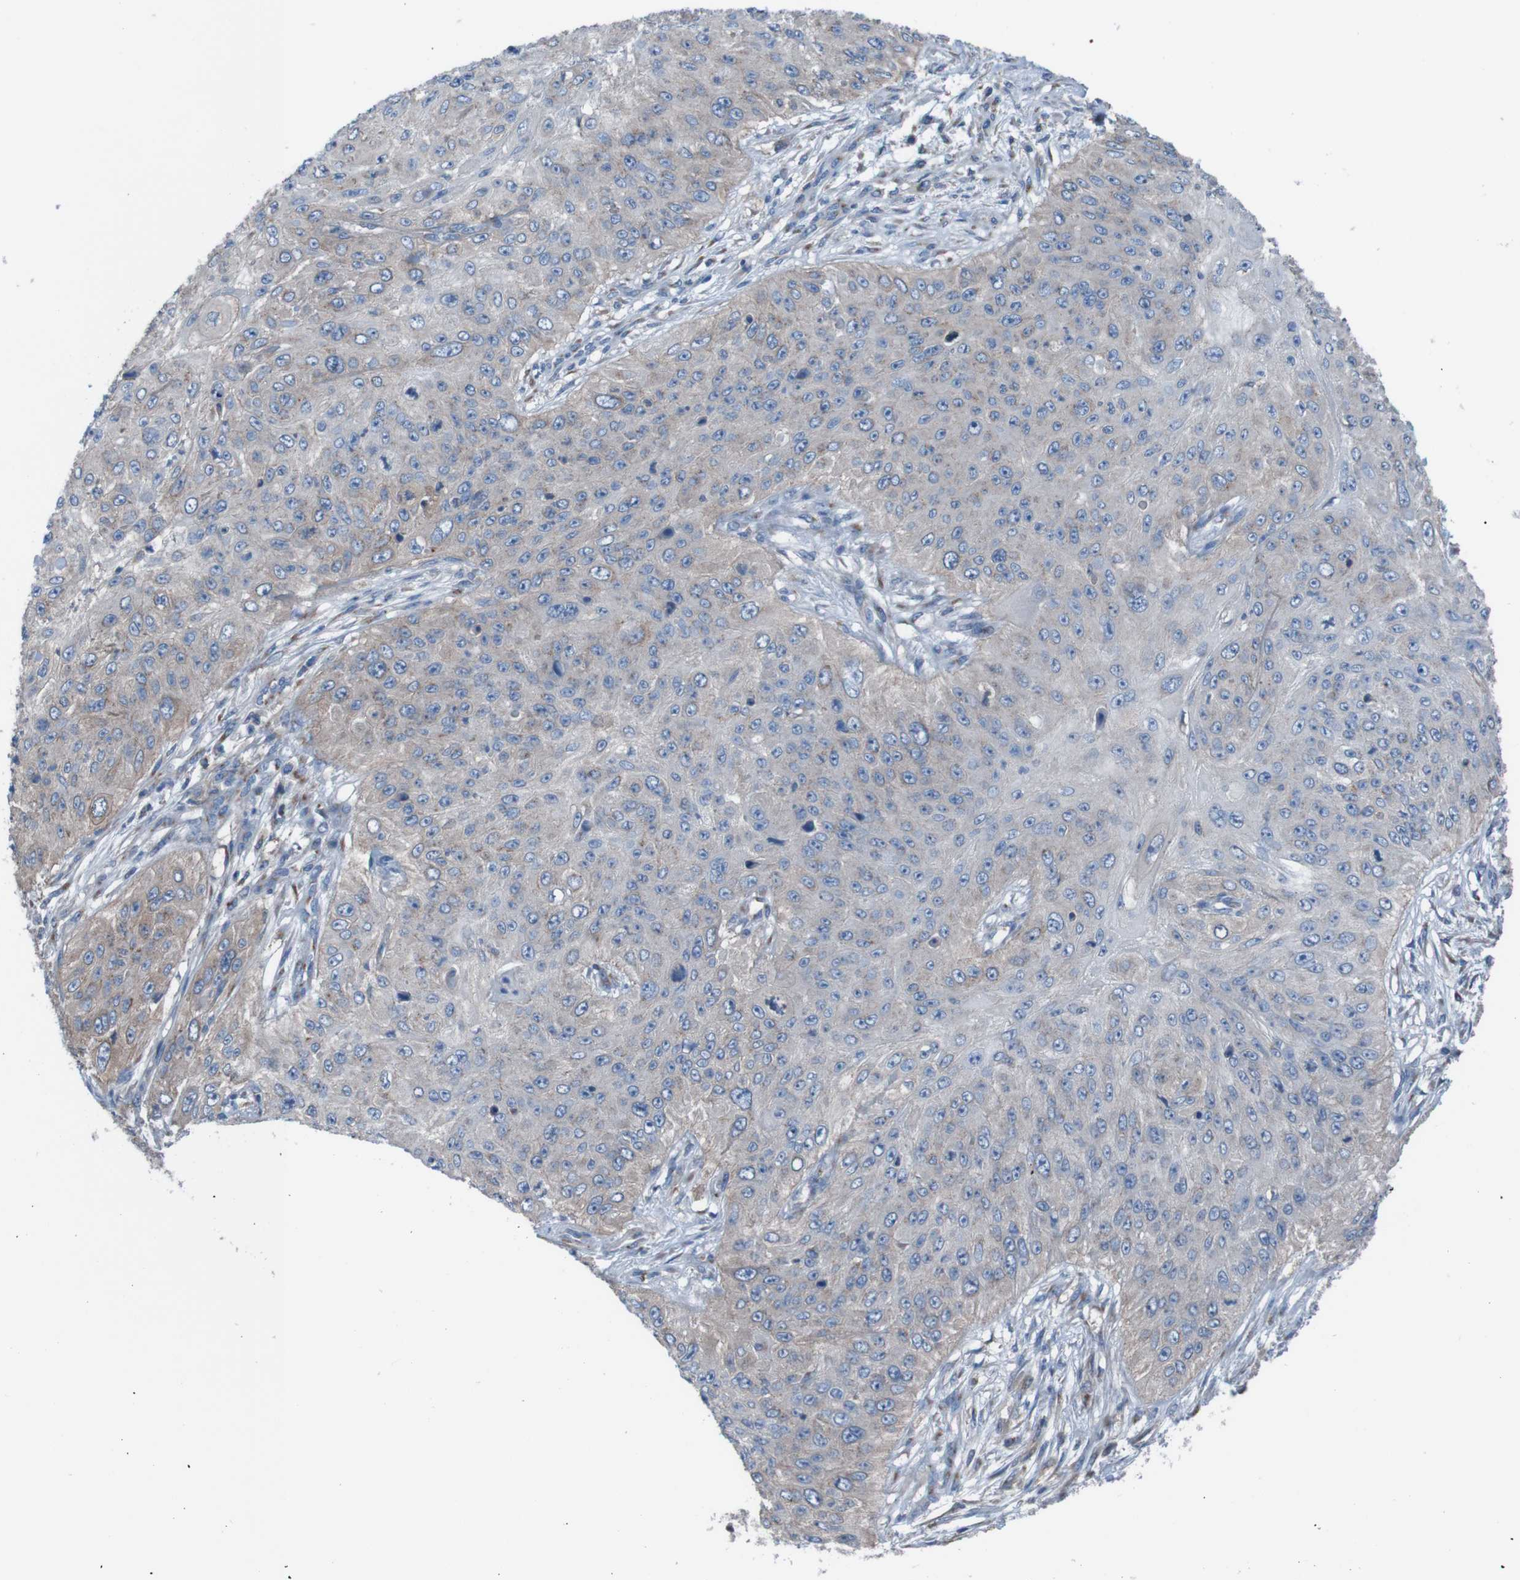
{"staining": {"intensity": "moderate", "quantity": "25%-75%", "location": "cytoplasmic/membranous"}, "tissue": "skin cancer", "cell_type": "Tumor cells", "image_type": "cancer", "snomed": [{"axis": "morphology", "description": "Squamous cell carcinoma, NOS"}, {"axis": "topography", "description": "Skin"}], "caption": "Protein staining by IHC exhibits moderate cytoplasmic/membranous expression in approximately 25%-75% of tumor cells in skin cancer (squamous cell carcinoma). The protein of interest is stained brown, and the nuclei are stained in blue (DAB IHC with brightfield microscopy, high magnification).", "gene": "MINAR1", "patient": {"sex": "female", "age": 80}}